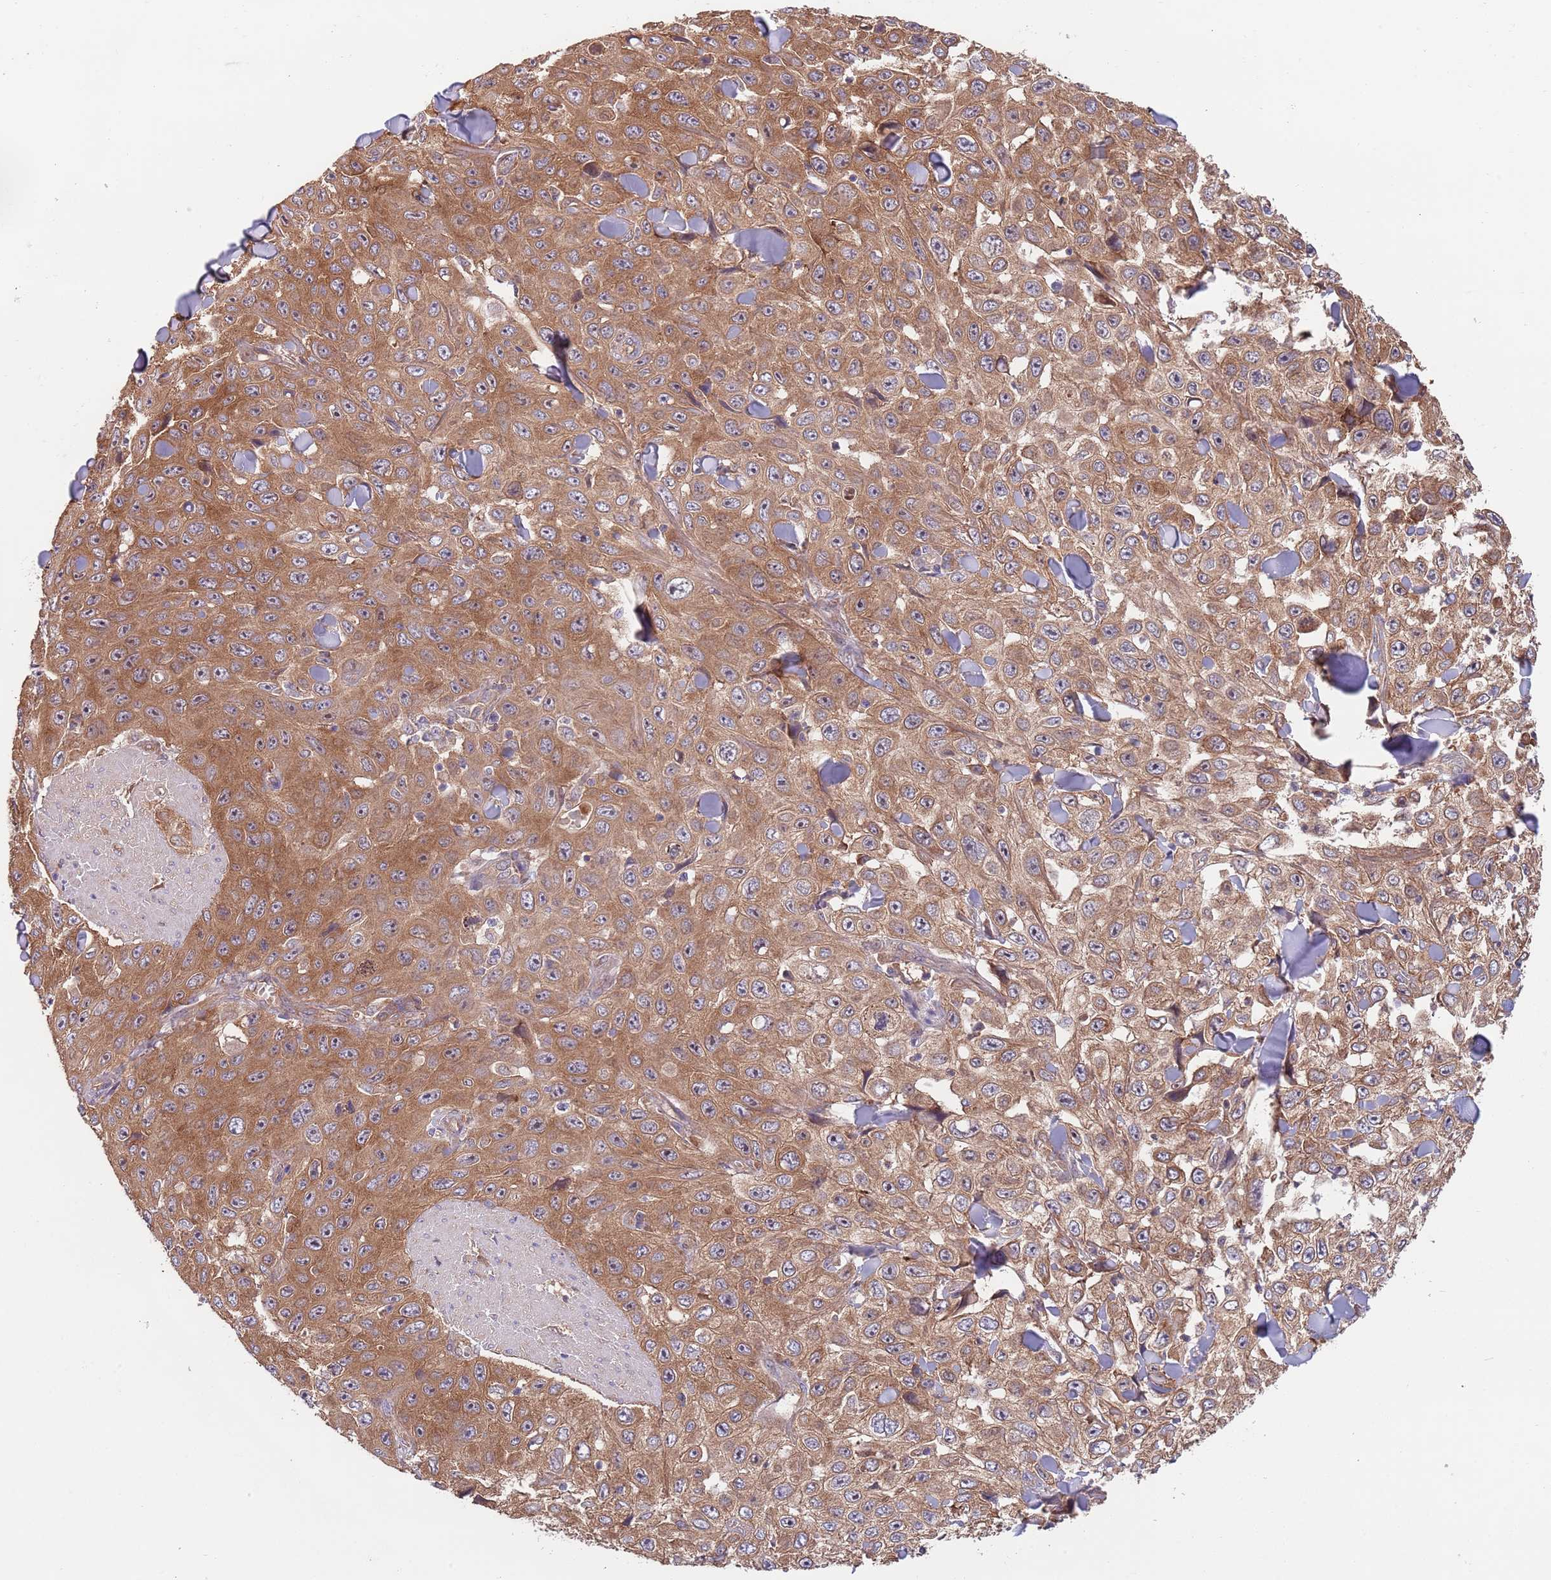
{"staining": {"intensity": "moderate", "quantity": ">75%", "location": "cytoplasmic/membranous,nuclear"}, "tissue": "skin cancer", "cell_type": "Tumor cells", "image_type": "cancer", "snomed": [{"axis": "morphology", "description": "Squamous cell carcinoma, NOS"}, {"axis": "topography", "description": "Skin"}], "caption": "The immunohistochemical stain labels moderate cytoplasmic/membranous and nuclear expression in tumor cells of skin cancer (squamous cell carcinoma) tissue.", "gene": "EIF3F", "patient": {"sex": "male", "age": 82}}